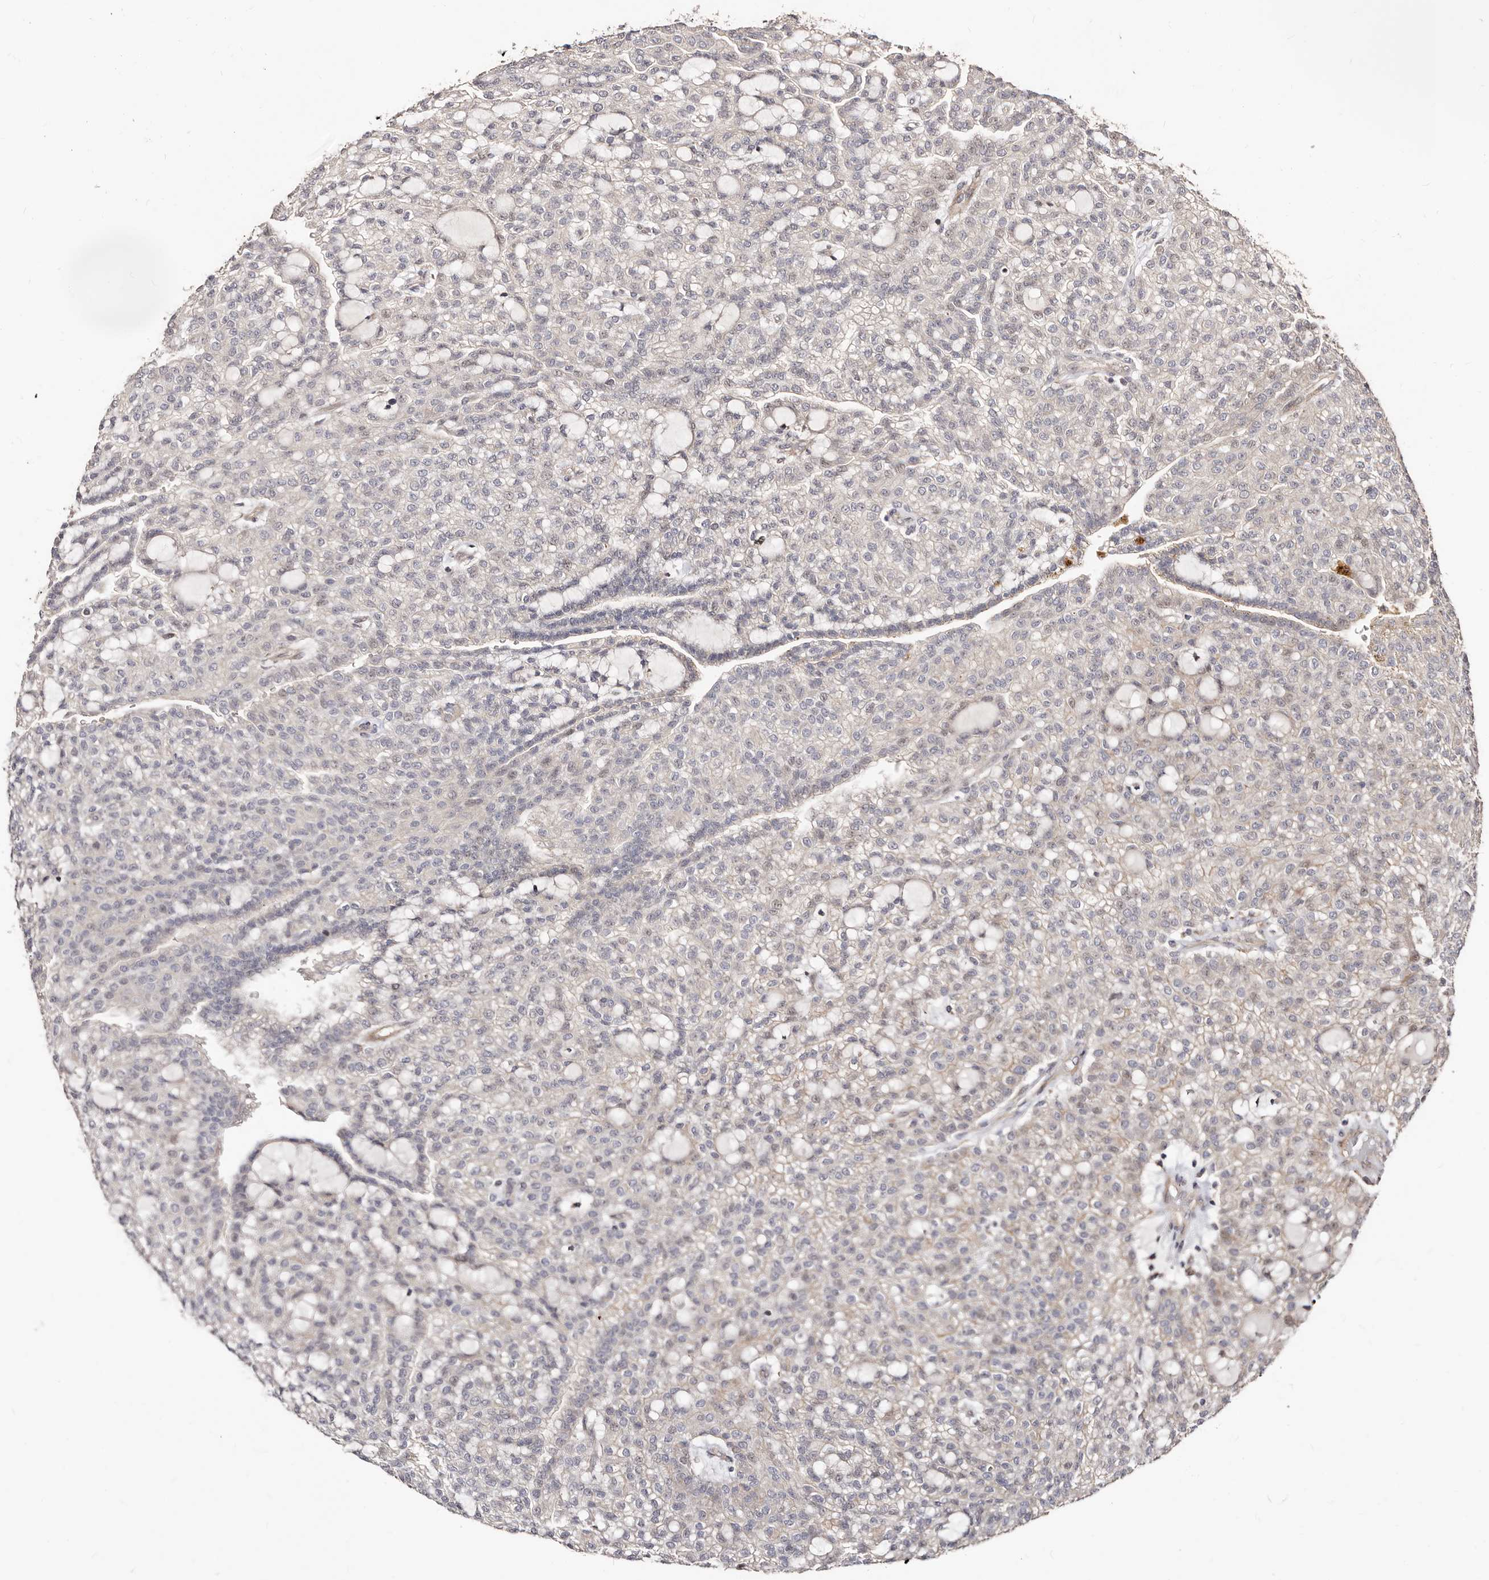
{"staining": {"intensity": "negative", "quantity": "none", "location": "none"}, "tissue": "renal cancer", "cell_type": "Tumor cells", "image_type": "cancer", "snomed": [{"axis": "morphology", "description": "Adenocarcinoma, NOS"}, {"axis": "topography", "description": "Kidney"}], "caption": "Tumor cells show no significant staining in renal cancer.", "gene": "APOL6", "patient": {"sex": "male", "age": 63}}